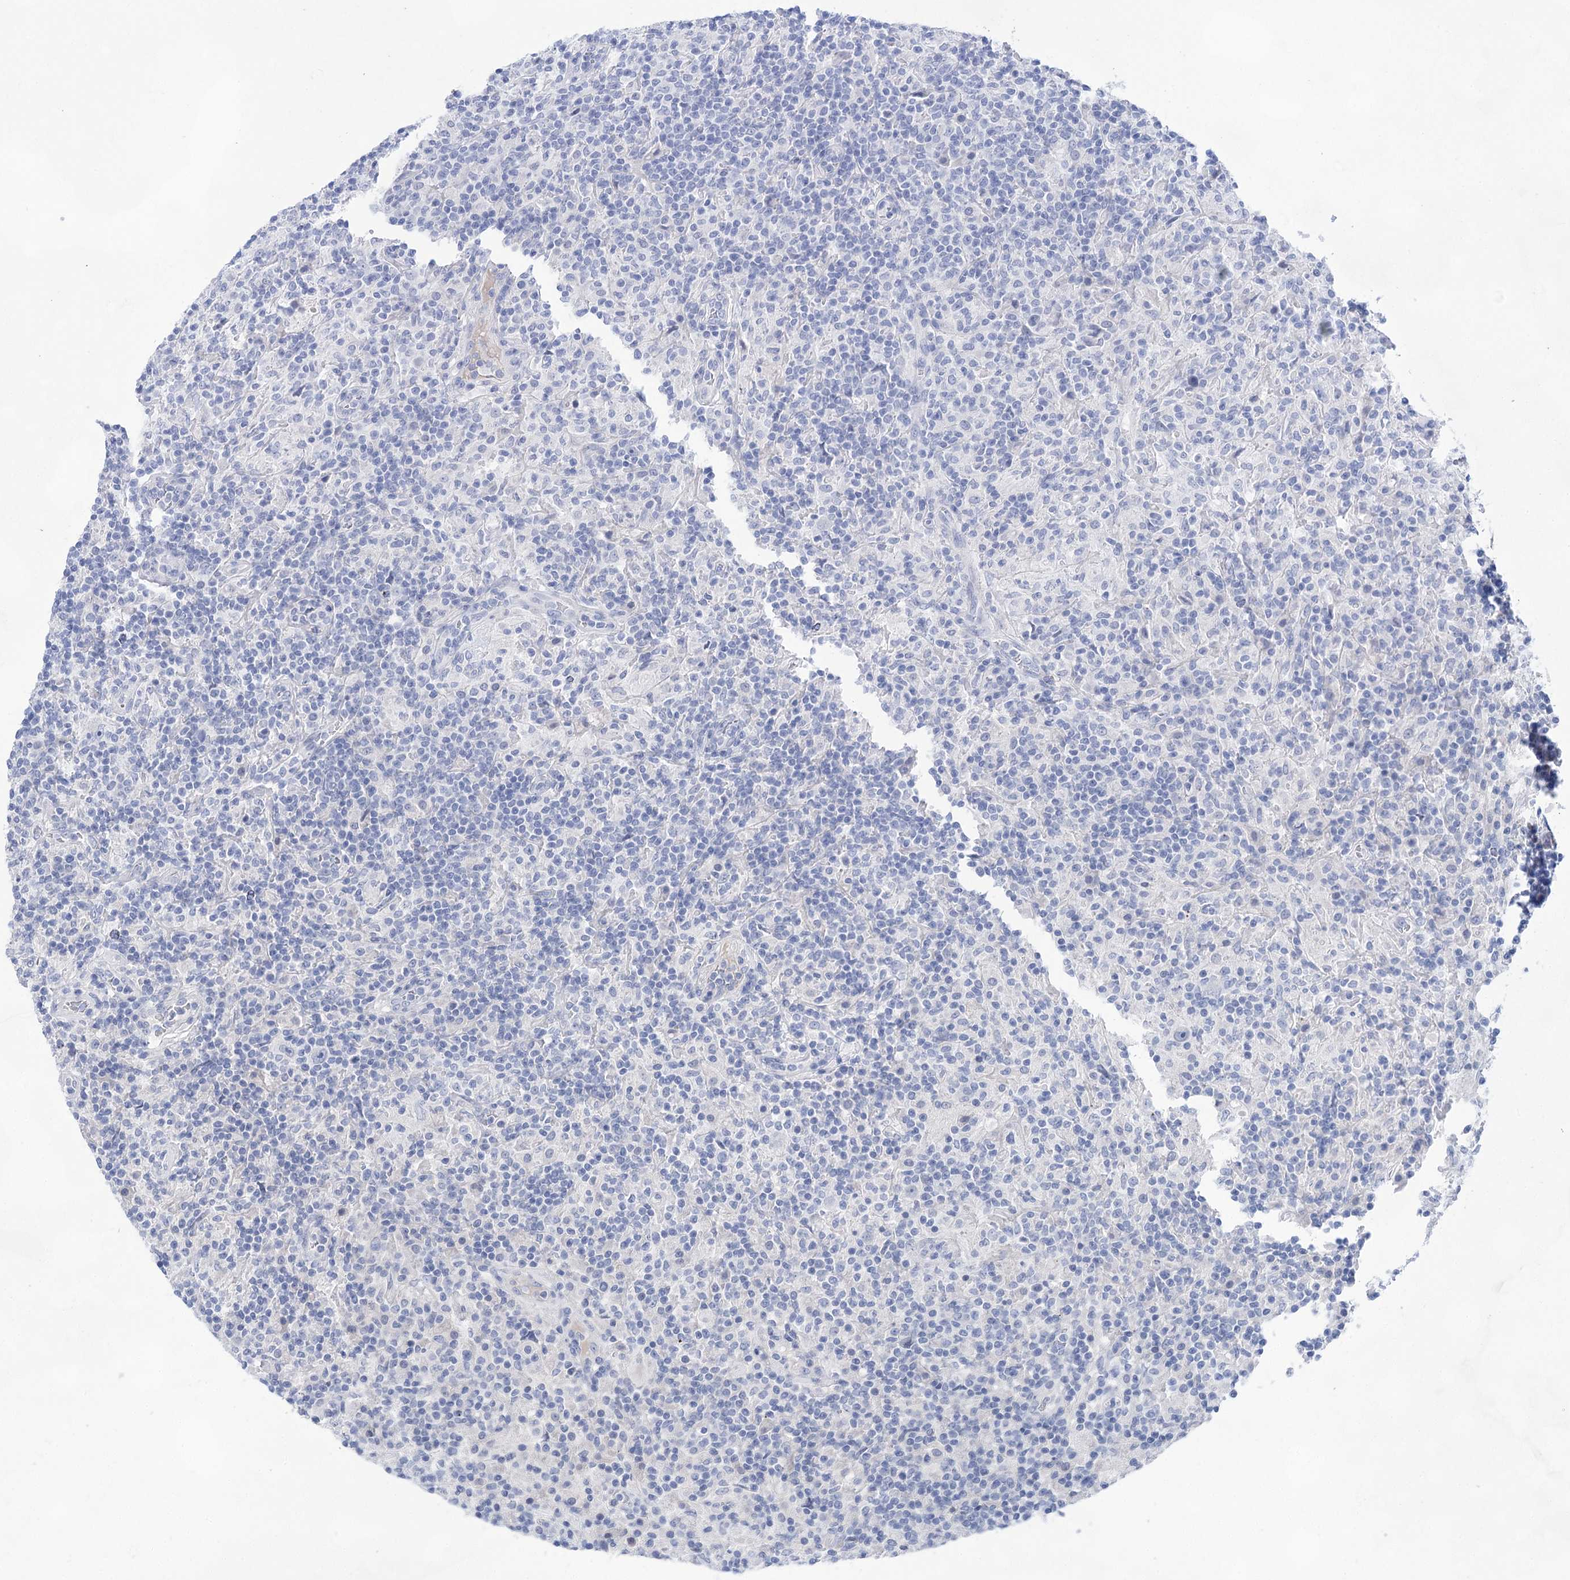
{"staining": {"intensity": "negative", "quantity": "none", "location": "none"}, "tissue": "lymphoma", "cell_type": "Tumor cells", "image_type": "cancer", "snomed": [{"axis": "morphology", "description": "Hodgkin's disease, NOS"}, {"axis": "topography", "description": "Lymph node"}], "caption": "Immunohistochemistry (IHC) micrograph of neoplastic tissue: Hodgkin's disease stained with DAB (3,3'-diaminobenzidine) reveals no significant protein positivity in tumor cells. (Stains: DAB (3,3'-diaminobenzidine) immunohistochemistry (IHC) with hematoxylin counter stain, Microscopy: brightfield microscopy at high magnification).", "gene": "LALBA", "patient": {"sex": "male", "age": 70}}